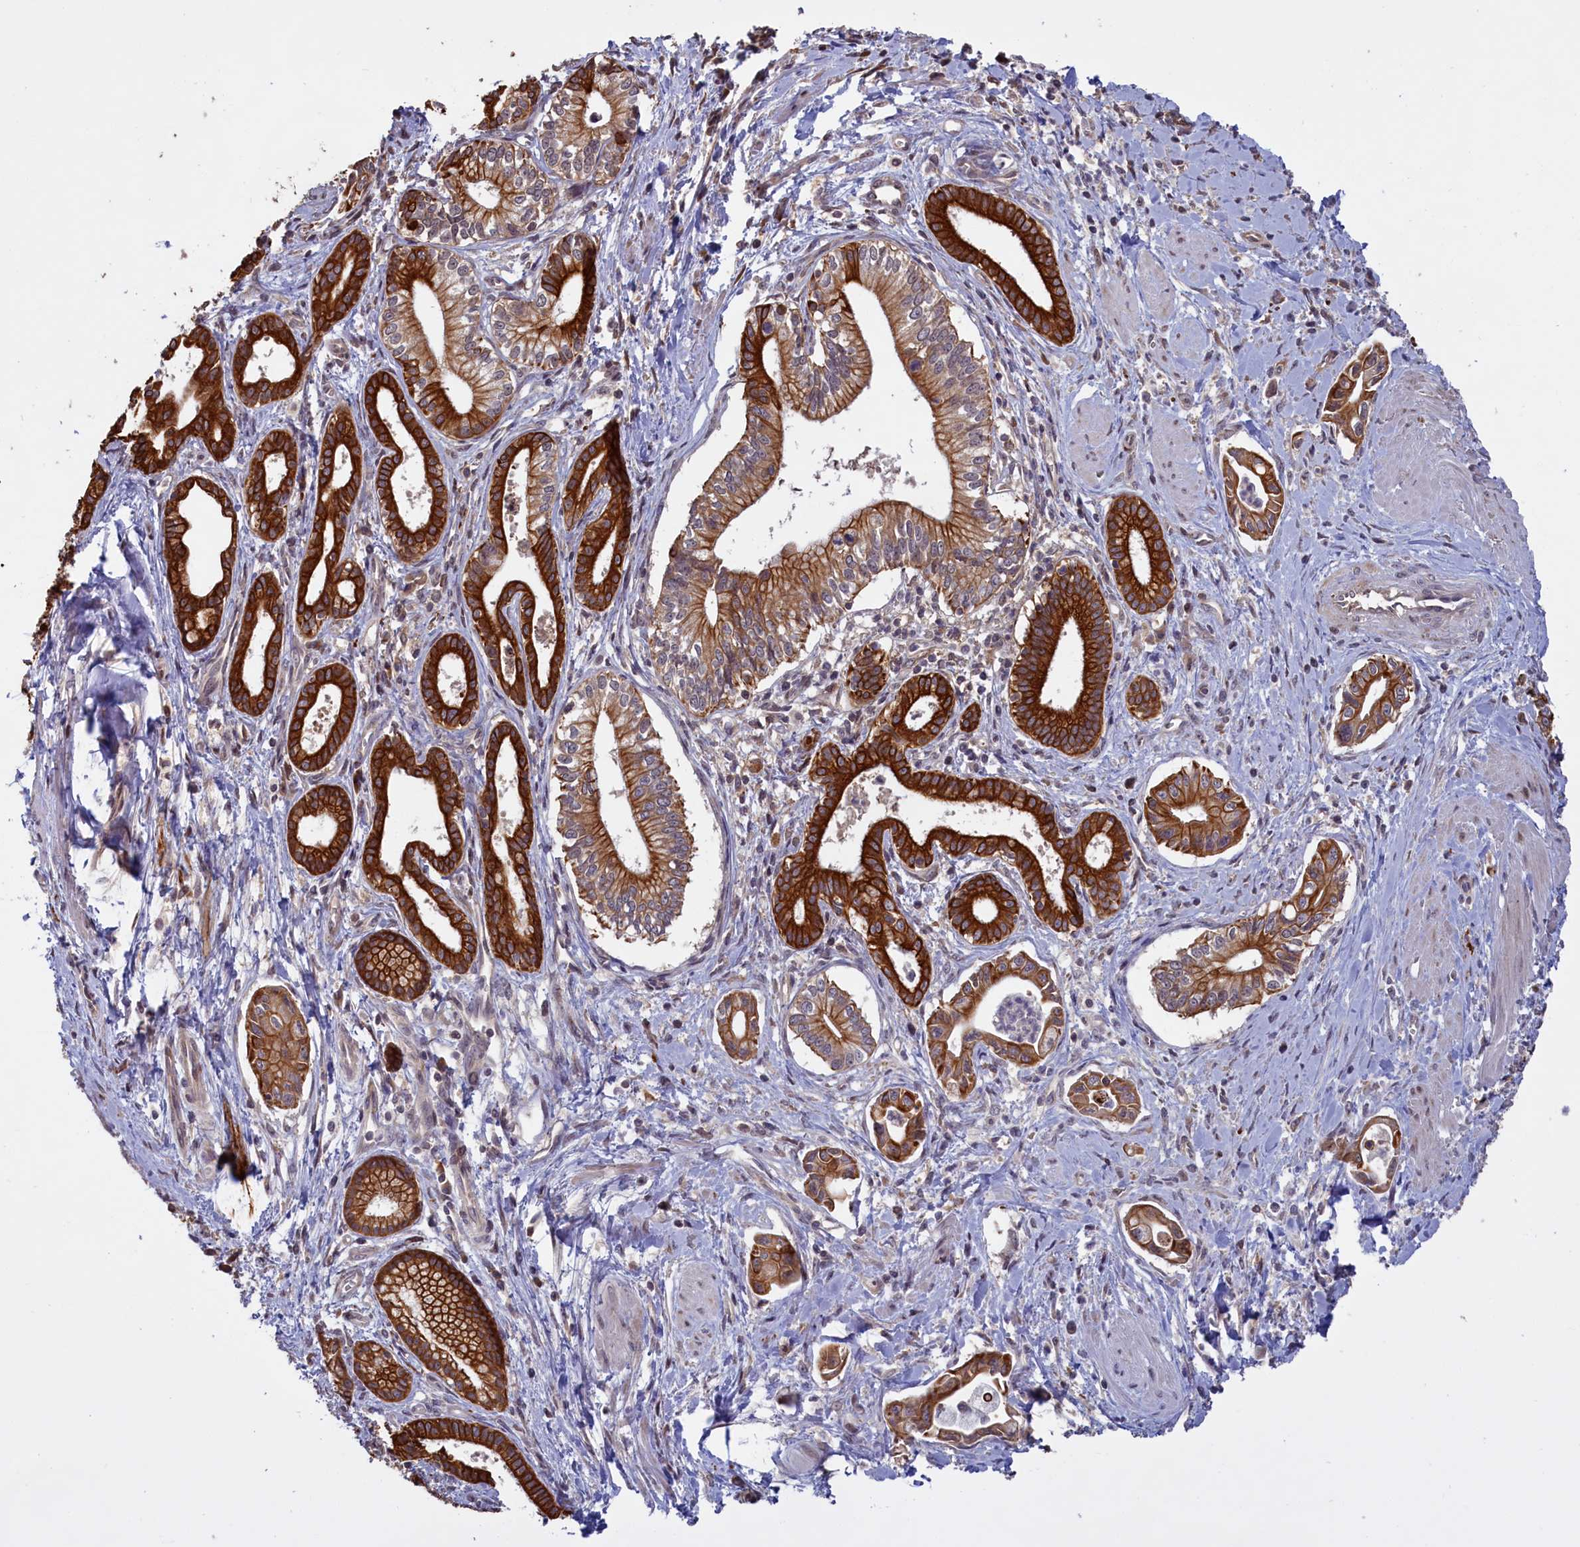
{"staining": {"intensity": "strong", "quantity": ">75%", "location": "cytoplasmic/membranous"}, "tissue": "pancreatic cancer", "cell_type": "Tumor cells", "image_type": "cancer", "snomed": [{"axis": "morphology", "description": "Adenocarcinoma, NOS"}, {"axis": "topography", "description": "Pancreas"}], "caption": "Tumor cells demonstrate strong cytoplasmic/membranous staining in about >75% of cells in pancreatic cancer.", "gene": "DENND1B", "patient": {"sex": "male", "age": 78}}